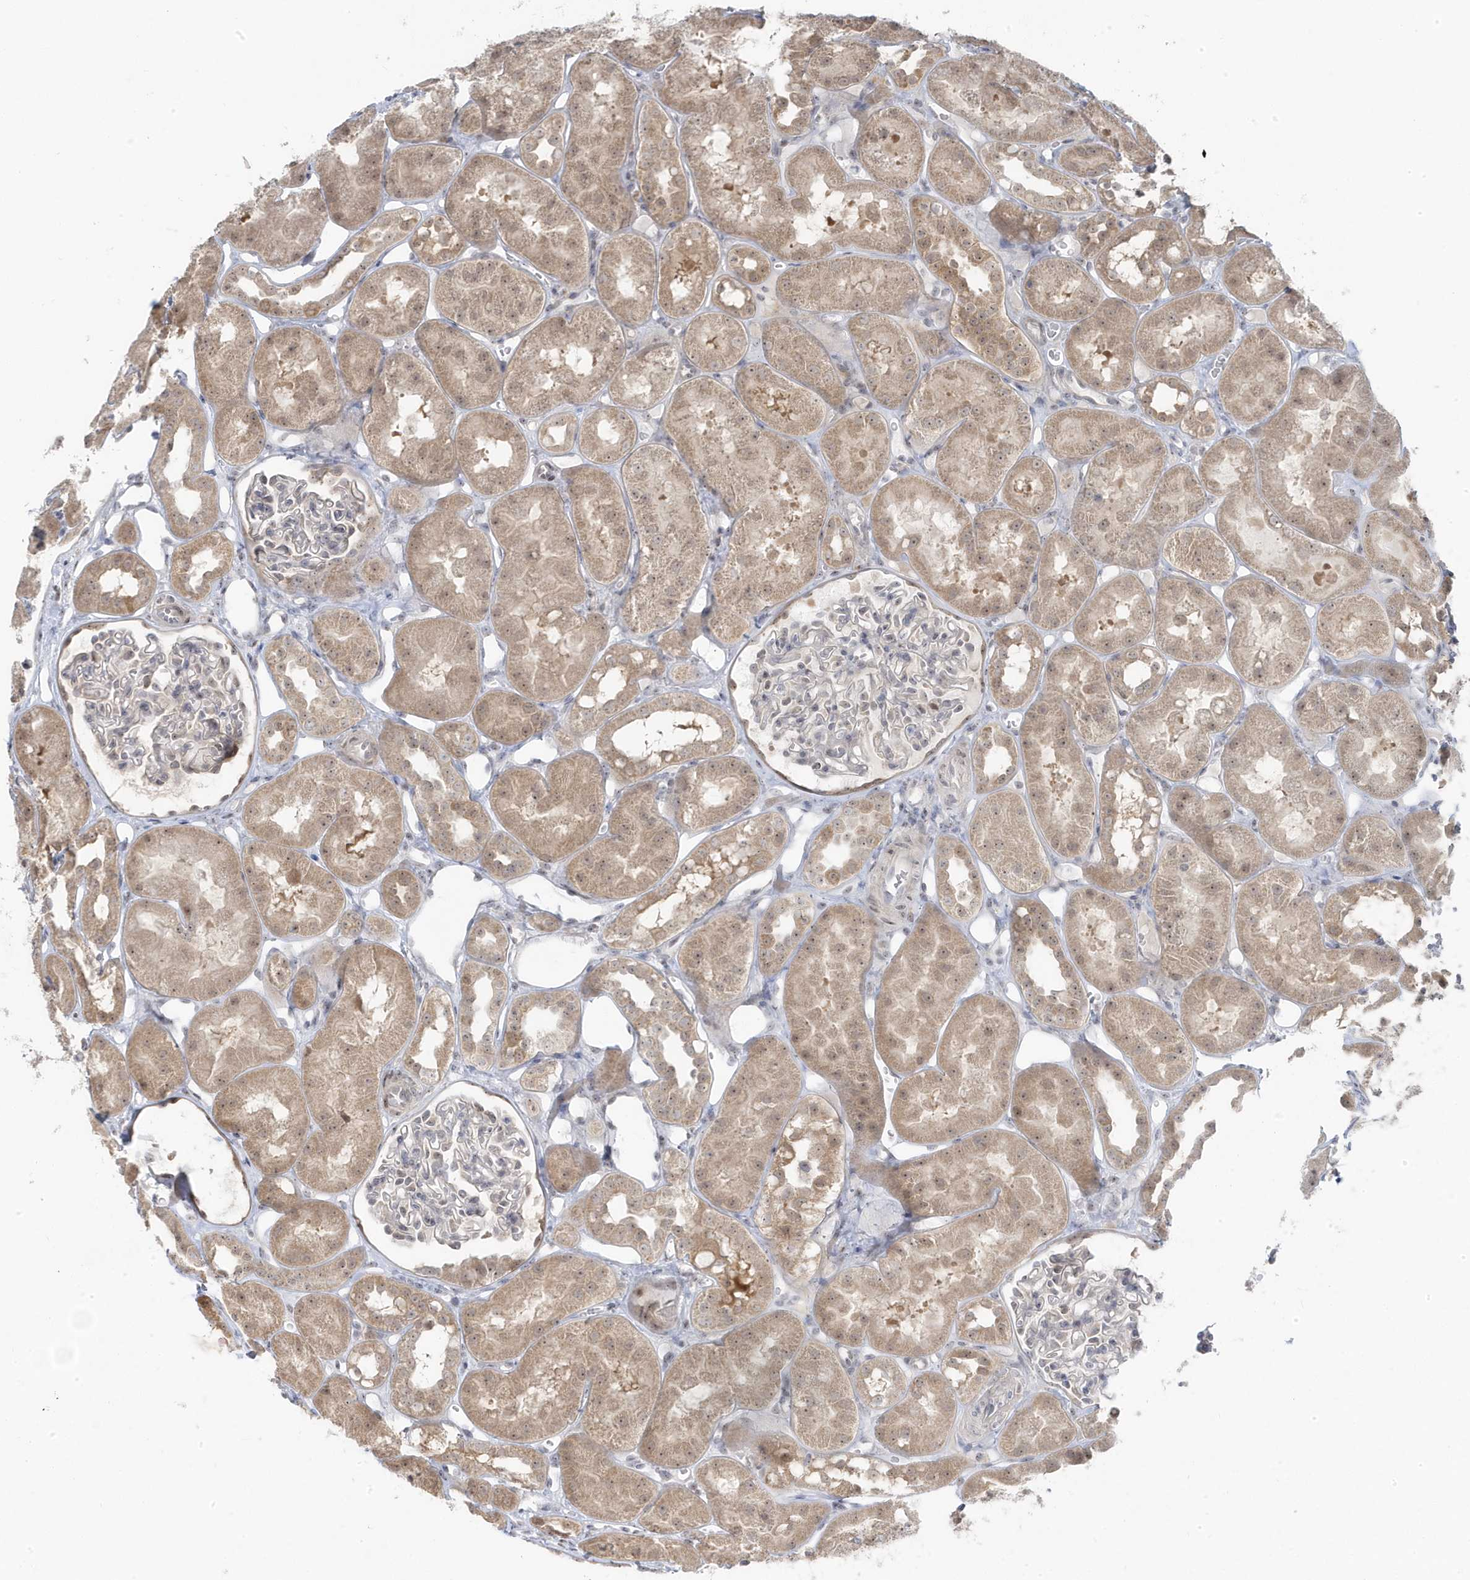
{"staining": {"intensity": "weak", "quantity": "<25%", "location": "nuclear"}, "tissue": "kidney", "cell_type": "Cells in glomeruli", "image_type": "normal", "snomed": [{"axis": "morphology", "description": "Normal tissue, NOS"}, {"axis": "topography", "description": "Kidney"}], "caption": "Kidney stained for a protein using immunohistochemistry (IHC) displays no expression cells in glomeruli.", "gene": "TSEN15", "patient": {"sex": "male", "age": 16}}